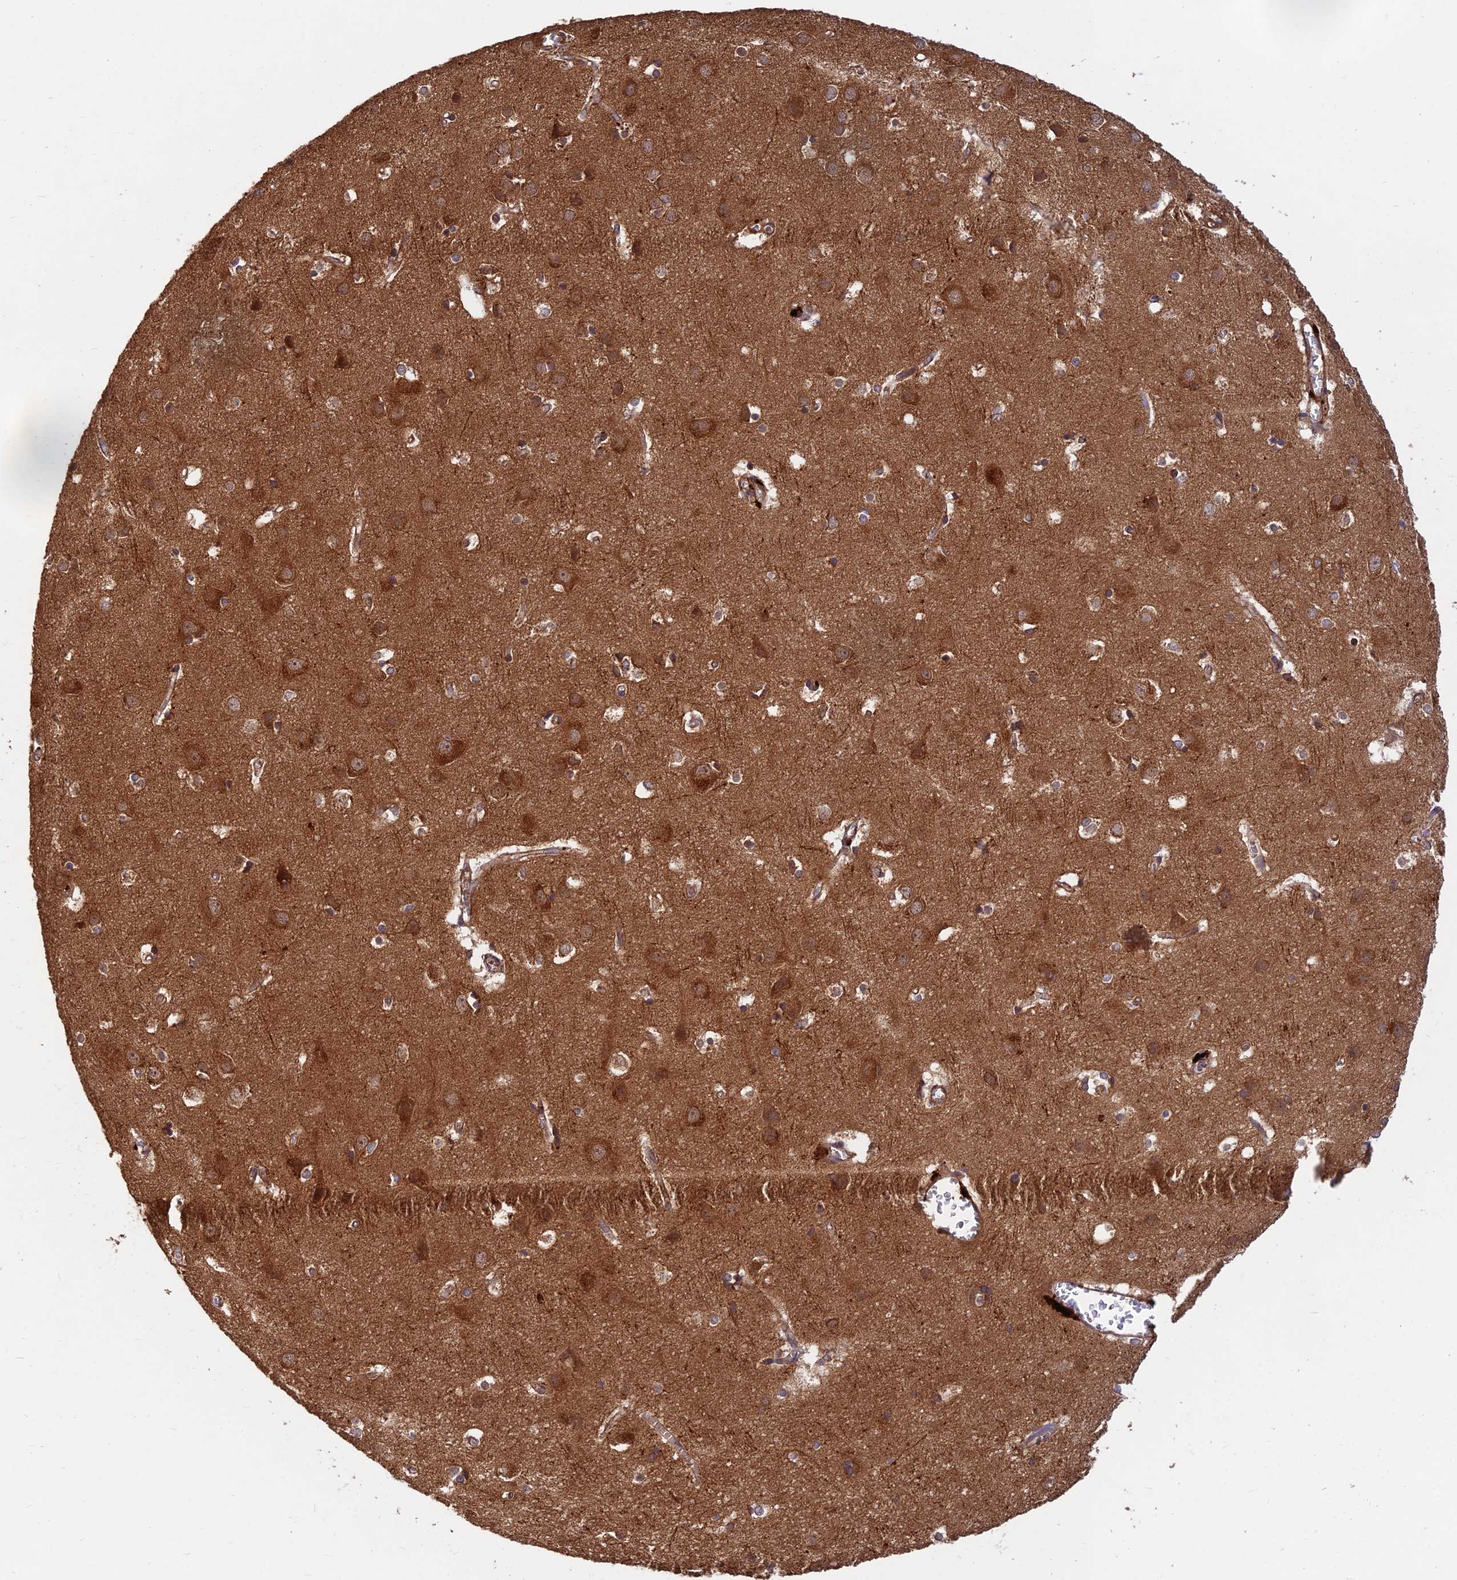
{"staining": {"intensity": "moderate", "quantity": ">75%", "location": "cytoplasmic/membranous"}, "tissue": "cerebral cortex", "cell_type": "Endothelial cells", "image_type": "normal", "snomed": [{"axis": "morphology", "description": "Normal tissue, NOS"}, {"axis": "topography", "description": "Cerebral cortex"}], "caption": "The image displays a brown stain indicating the presence of a protein in the cytoplasmic/membranous of endothelial cells in cerebral cortex. (DAB (3,3'-diaminobenzidine) = brown stain, brightfield microscopy at high magnification).", "gene": "RELCH", "patient": {"sex": "male", "age": 54}}